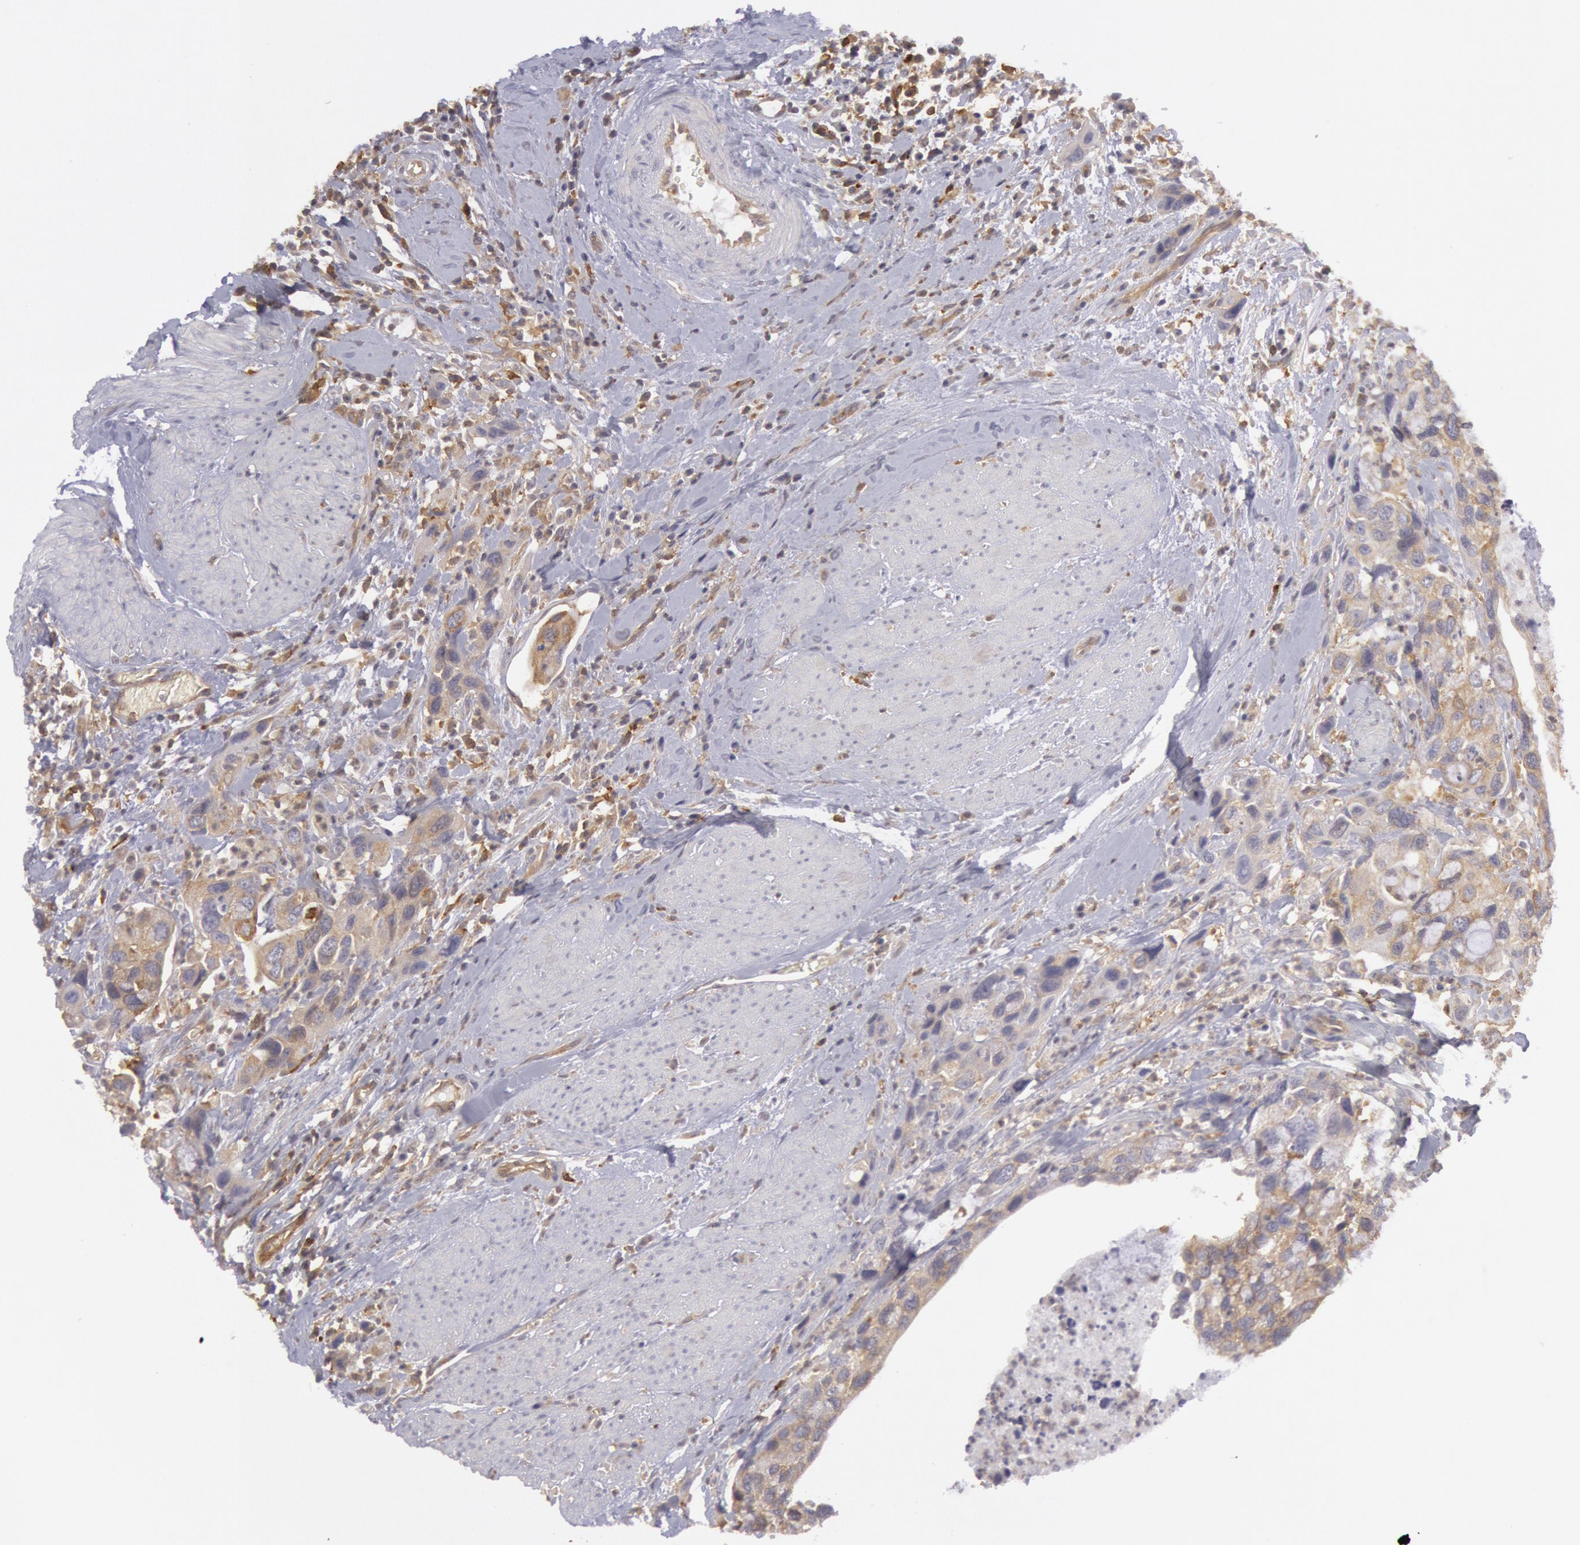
{"staining": {"intensity": "weak", "quantity": ">75%", "location": "cytoplasmic/membranous"}, "tissue": "urothelial cancer", "cell_type": "Tumor cells", "image_type": "cancer", "snomed": [{"axis": "morphology", "description": "Urothelial carcinoma, High grade"}, {"axis": "topography", "description": "Urinary bladder"}], "caption": "Immunohistochemical staining of human urothelial cancer demonstrates low levels of weak cytoplasmic/membranous protein positivity in about >75% of tumor cells.", "gene": "IKBKB", "patient": {"sex": "male", "age": 66}}